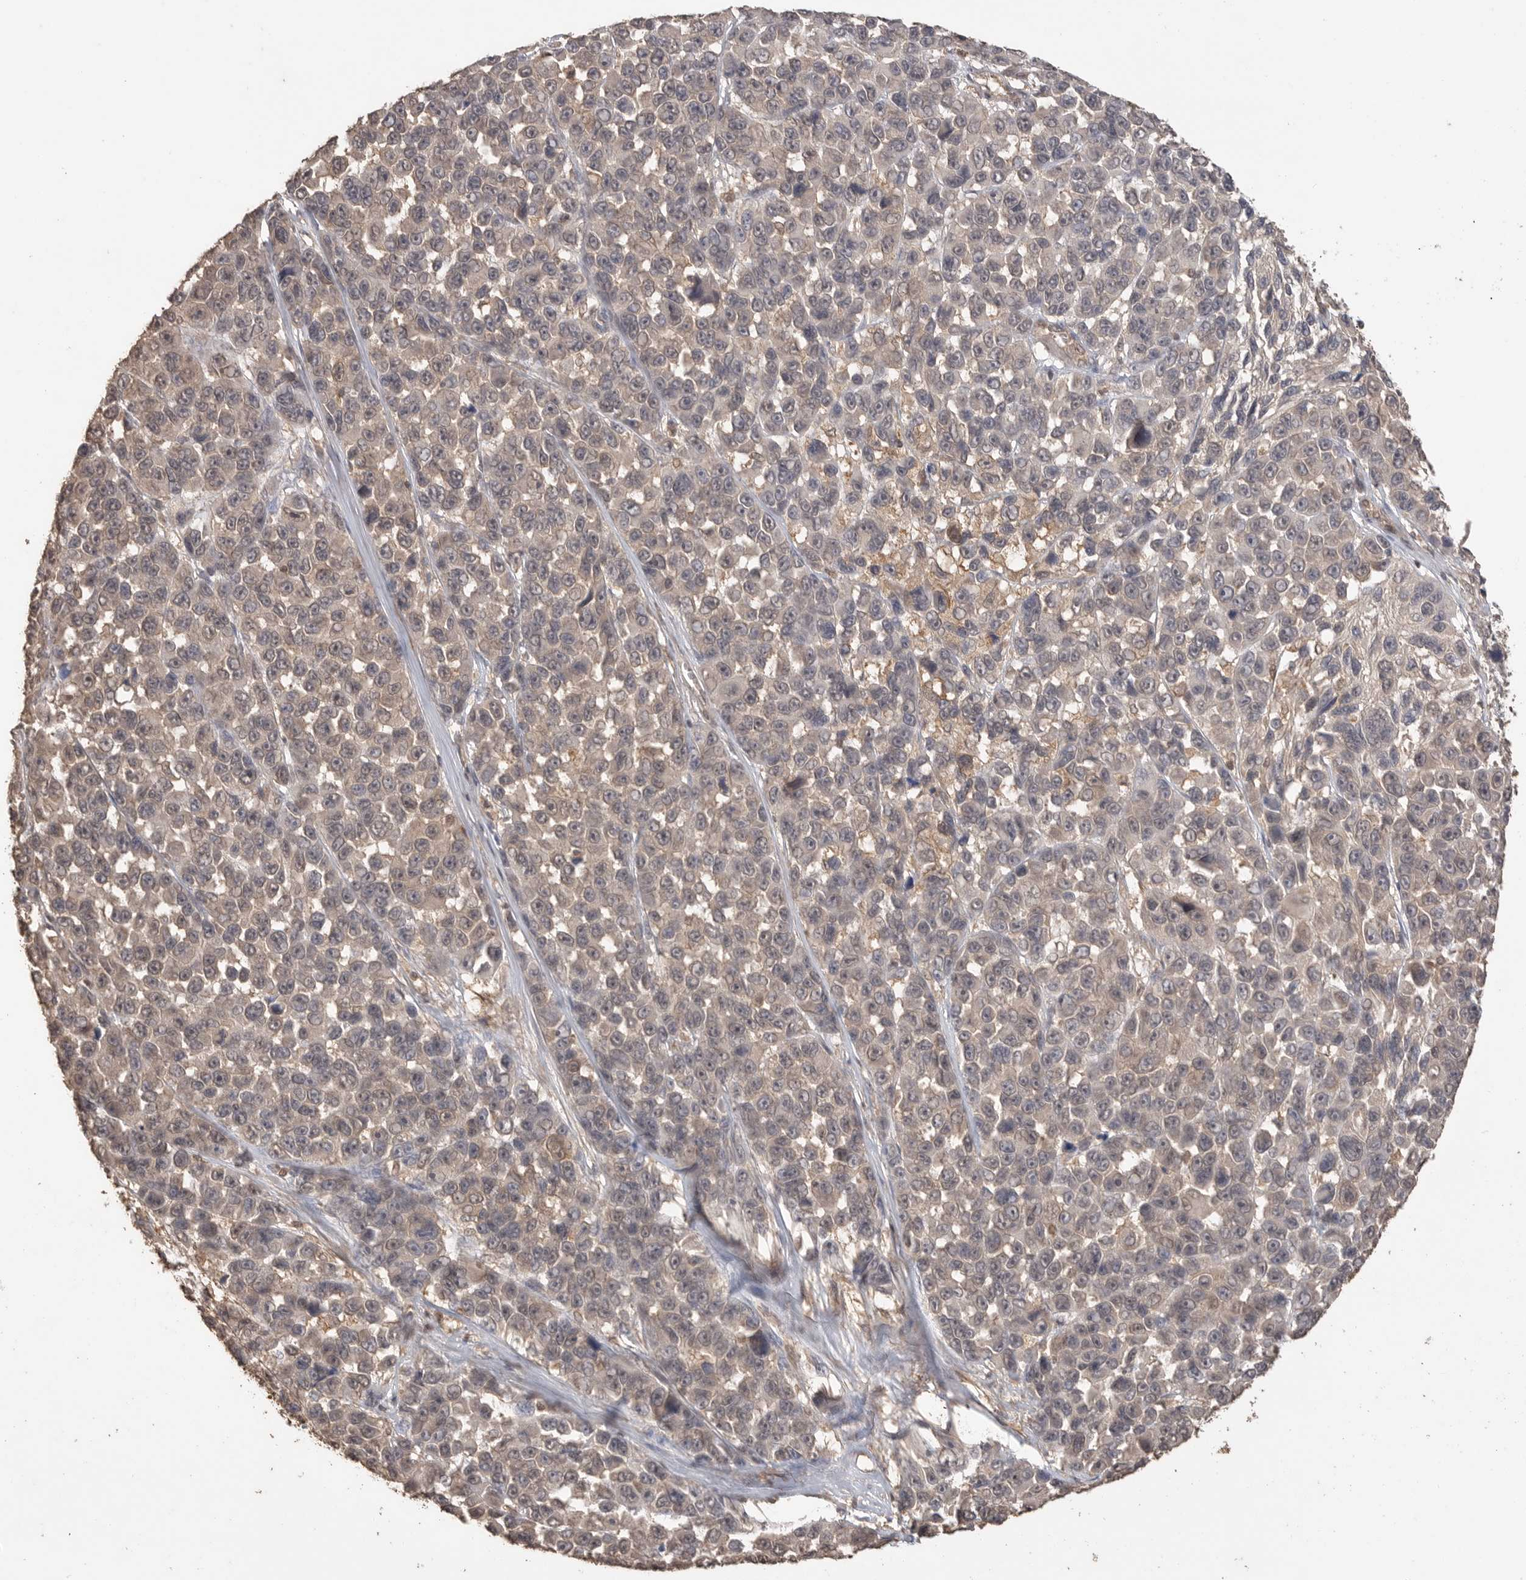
{"staining": {"intensity": "negative", "quantity": "none", "location": "none"}, "tissue": "melanoma", "cell_type": "Tumor cells", "image_type": "cancer", "snomed": [{"axis": "morphology", "description": "Malignant melanoma, NOS"}, {"axis": "topography", "description": "Skin"}], "caption": "Human melanoma stained for a protein using IHC shows no positivity in tumor cells.", "gene": "MAP2K1", "patient": {"sex": "male", "age": 53}}